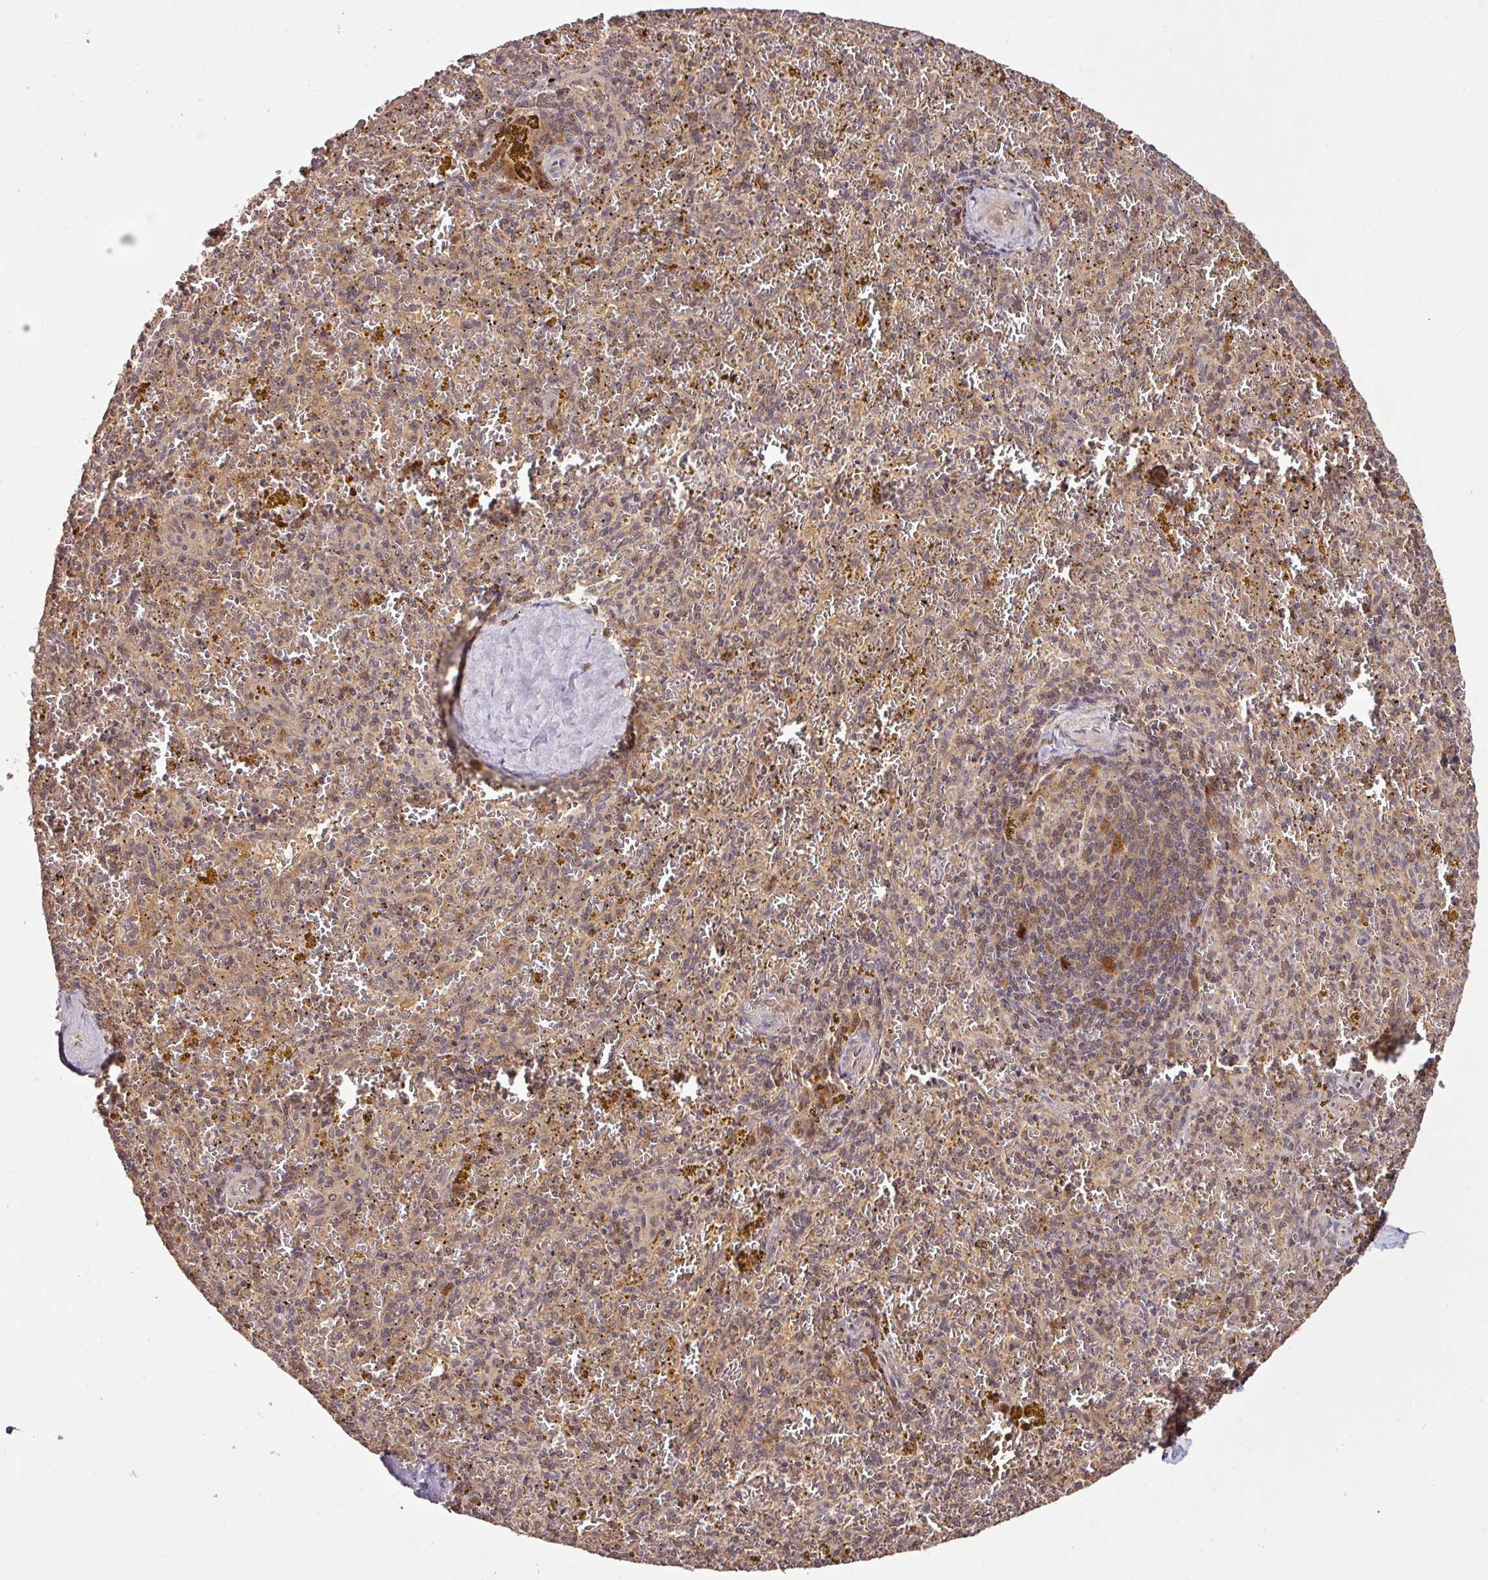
{"staining": {"intensity": "negative", "quantity": "none", "location": "none"}, "tissue": "spleen", "cell_type": "Cells in red pulp", "image_type": "normal", "snomed": [{"axis": "morphology", "description": "Normal tissue, NOS"}, {"axis": "topography", "description": "Spleen"}], "caption": "This is an immunohistochemistry (IHC) histopathology image of benign spleen. There is no positivity in cells in red pulp.", "gene": "FAIM", "patient": {"sex": "male", "age": 57}}